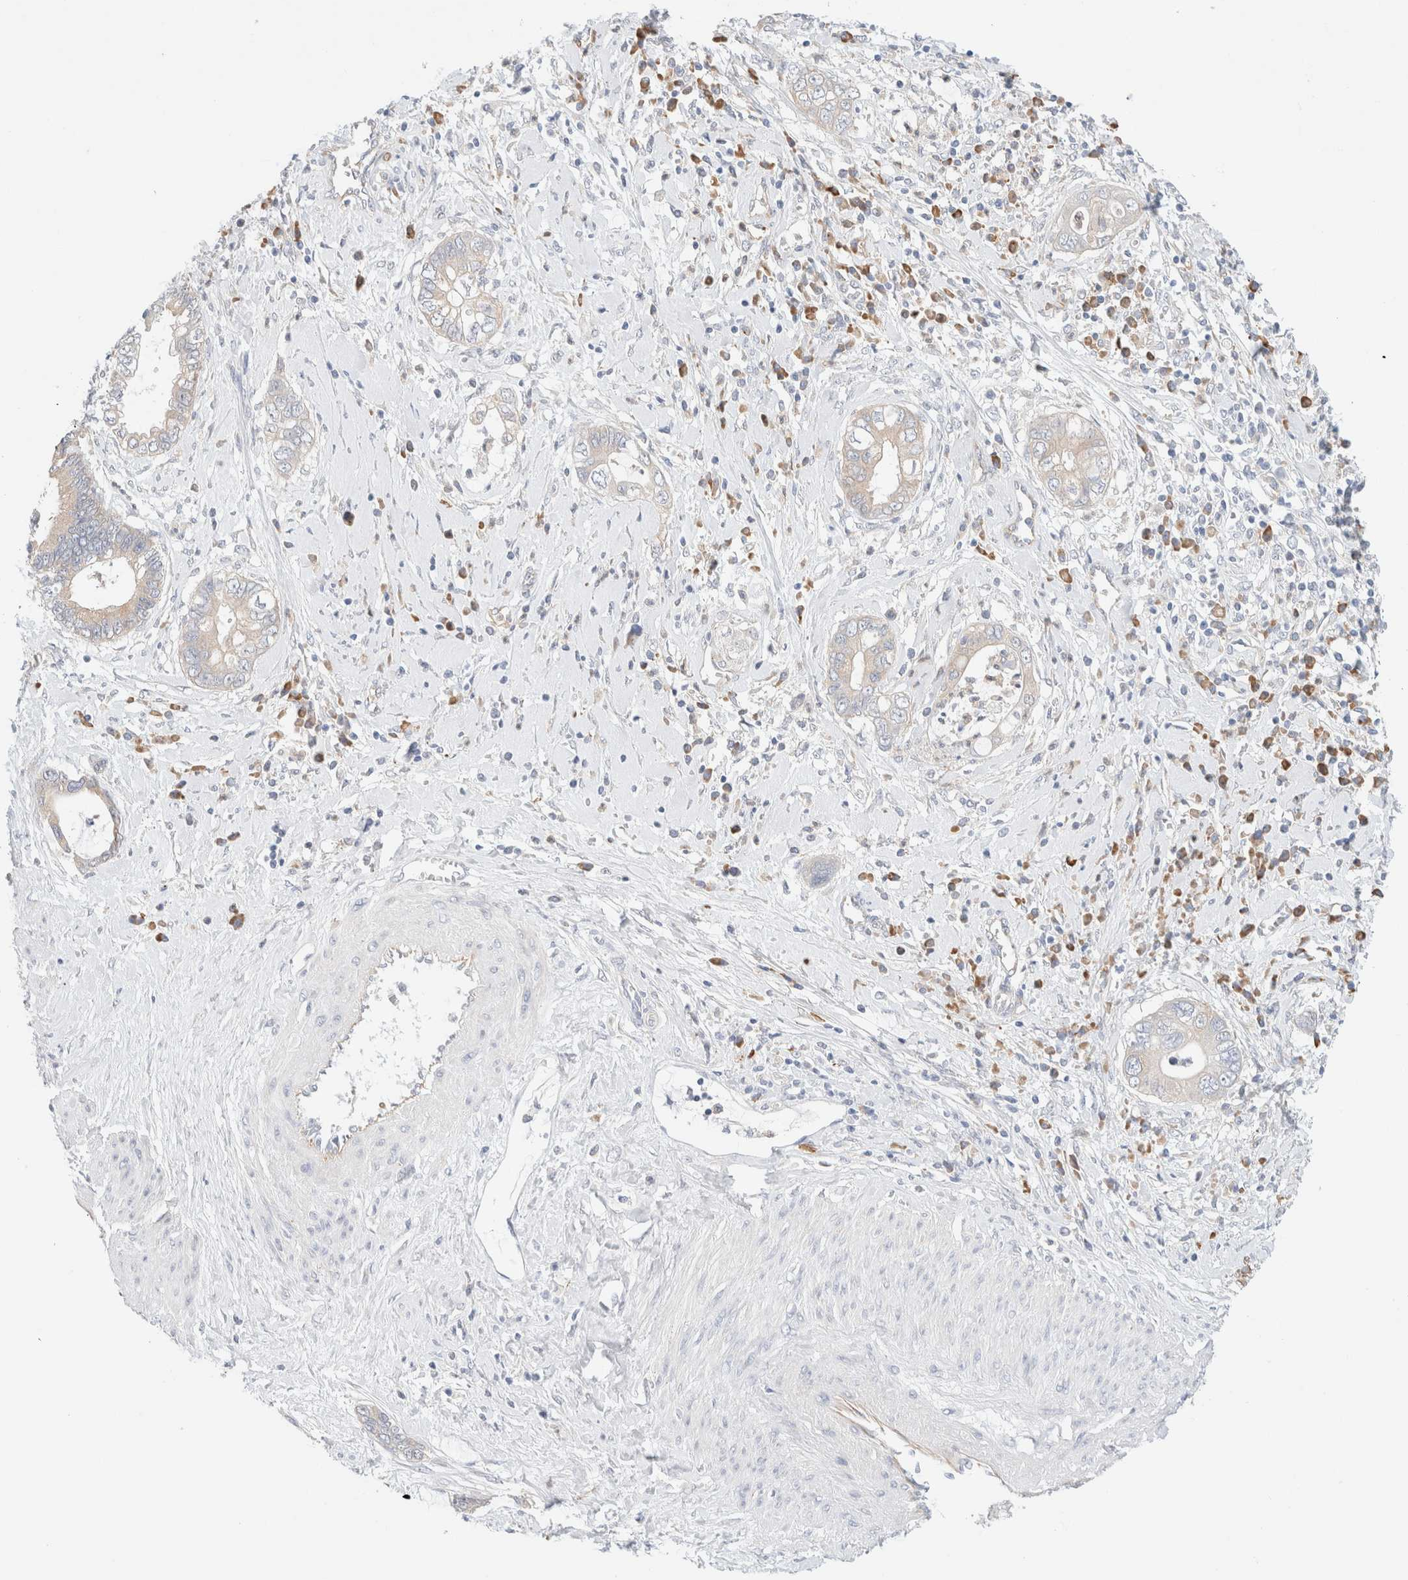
{"staining": {"intensity": "weak", "quantity": "<25%", "location": "cytoplasmic/membranous"}, "tissue": "cervical cancer", "cell_type": "Tumor cells", "image_type": "cancer", "snomed": [{"axis": "morphology", "description": "Adenocarcinoma, NOS"}, {"axis": "topography", "description": "Cervix"}], "caption": "Protein analysis of adenocarcinoma (cervical) shows no significant positivity in tumor cells. (DAB immunohistochemistry with hematoxylin counter stain).", "gene": "UNC13B", "patient": {"sex": "female", "age": 44}}